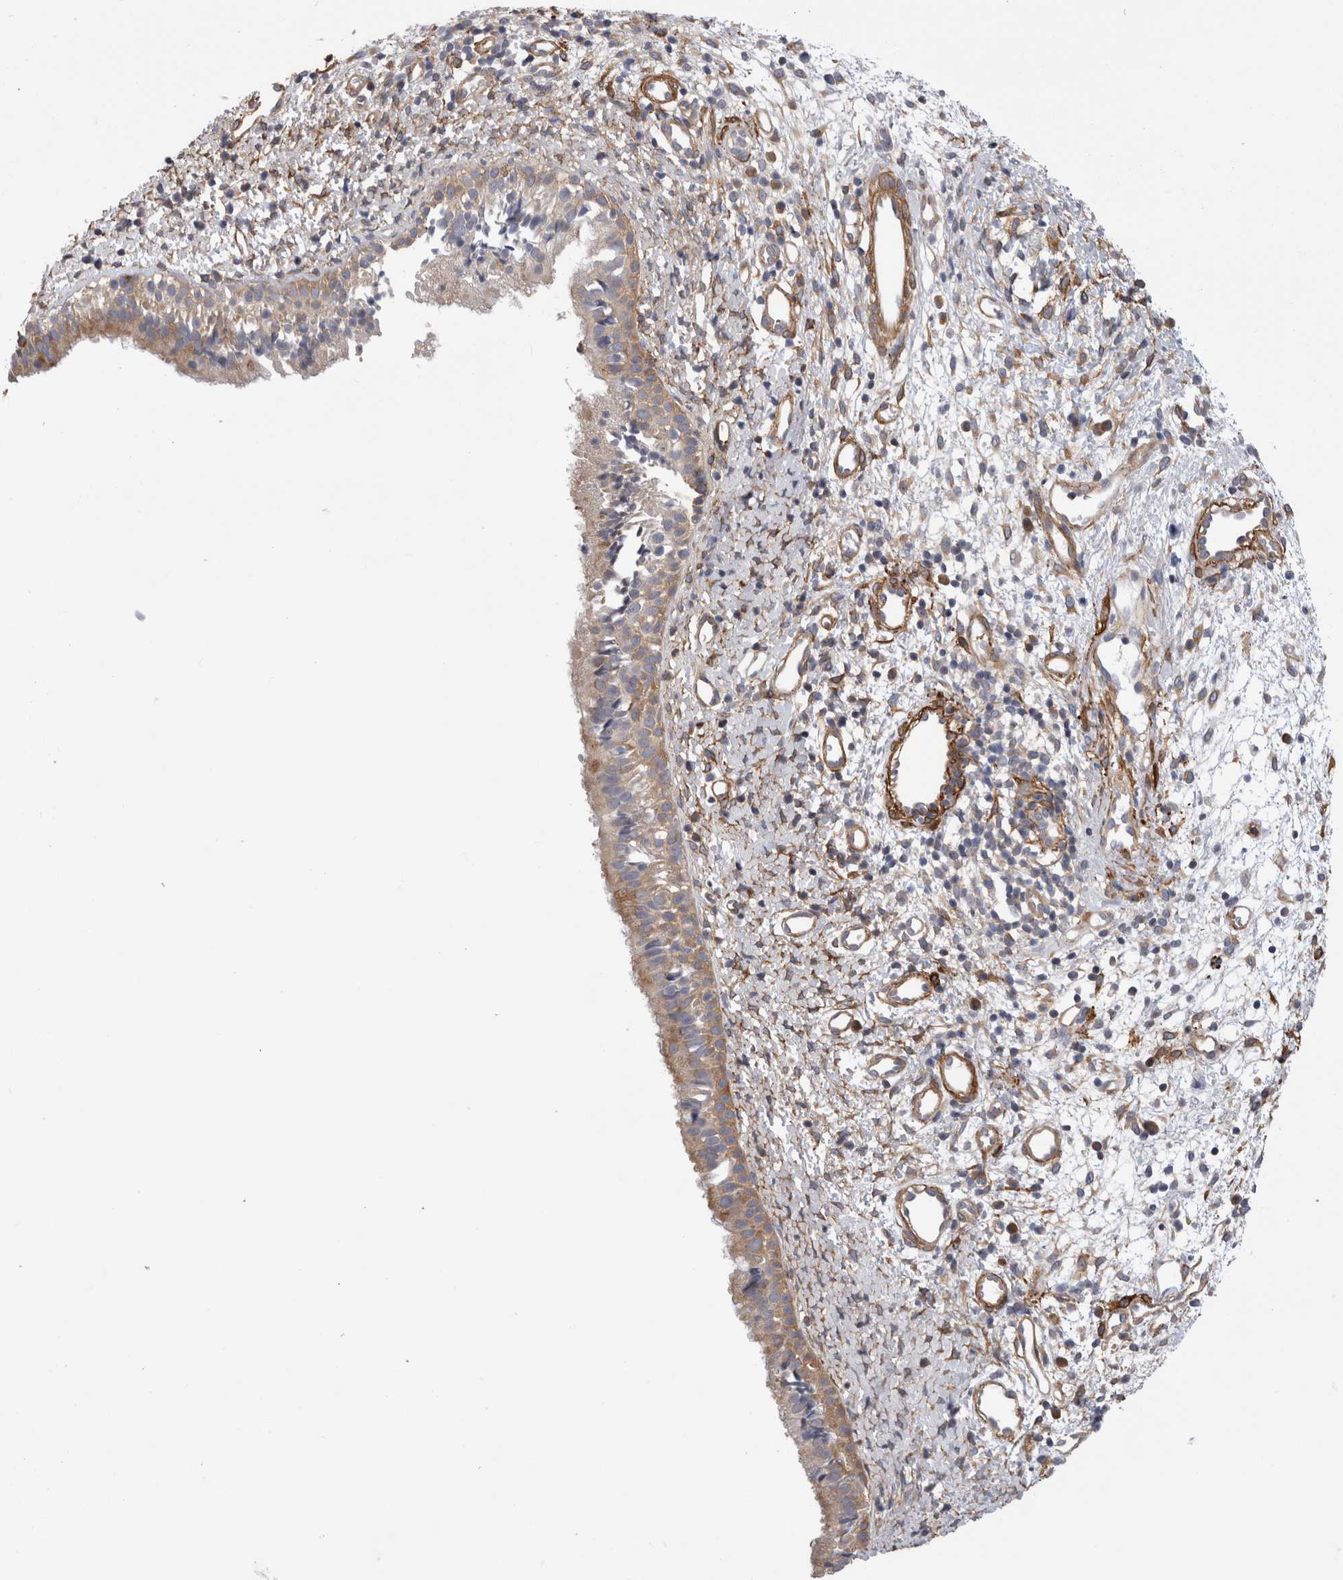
{"staining": {"intensity": "weak", "quantity": "25%-75%", "location": "cytoplasmic/membranous"}, "tissue": "nasopharynx", "cell_type": "Respiratory epithelial cells", "image_type": "normal", "snomed": [{"axis": "morphology", "description": "Normal tissue, NOS"}, {"axis": "topography", "description": "Nasopharynx"}], "caption": "High-power microscopy captured an immunohistochemistry photomicrograph of benign nasopharynx, revealing weak cytoplasmic/membranous staining in about 25%-75% of respiratory epithelial cells. (DAB (3,3'-diaminobenzidine) IHC, brown staining for protein, blue staining for nuclei).", "gene": "EPRS1", "patient": {"sex": "male", "age": 22}}